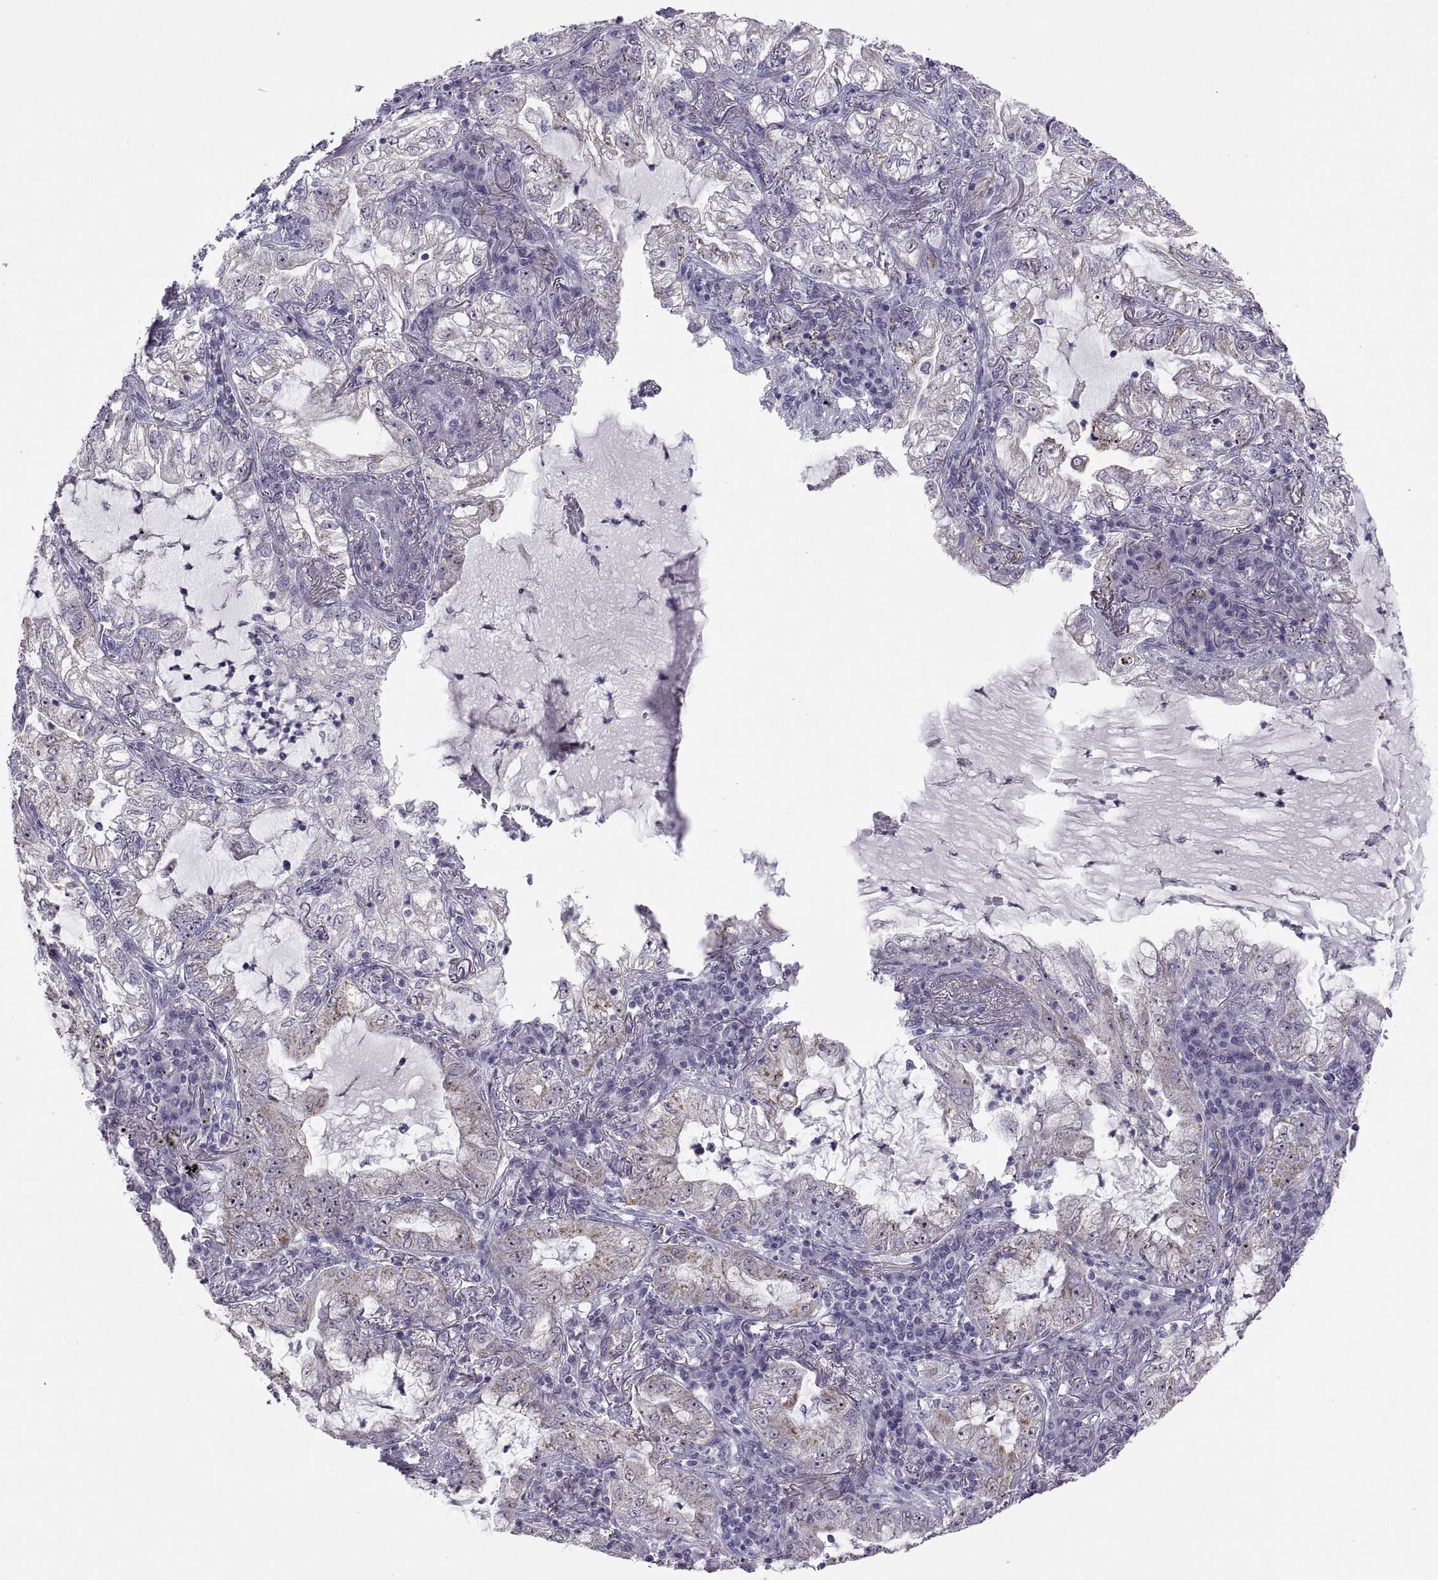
{"staining": {"intensity": "weak", "quantity": "<25%", "location": "cytoplasmic/membranous"}, "tissue": "lung cancer", "cell_type": "Tumor cells", "image_type": "cancer", "snomed": [{"axis": "morphology", "description": "Adenocarcinoma, NOS"}, {"axis": "topography", "description": "Lung"}], "caption": "High magnification brightfield microscopy of lung adenocarcinoma stained with DAB (brown) and counterstained with hematoxylin (blue): tumor cells show no significant expression.", "gene": "ASIC2", "patient": {"sex": "female", "age": 73}}